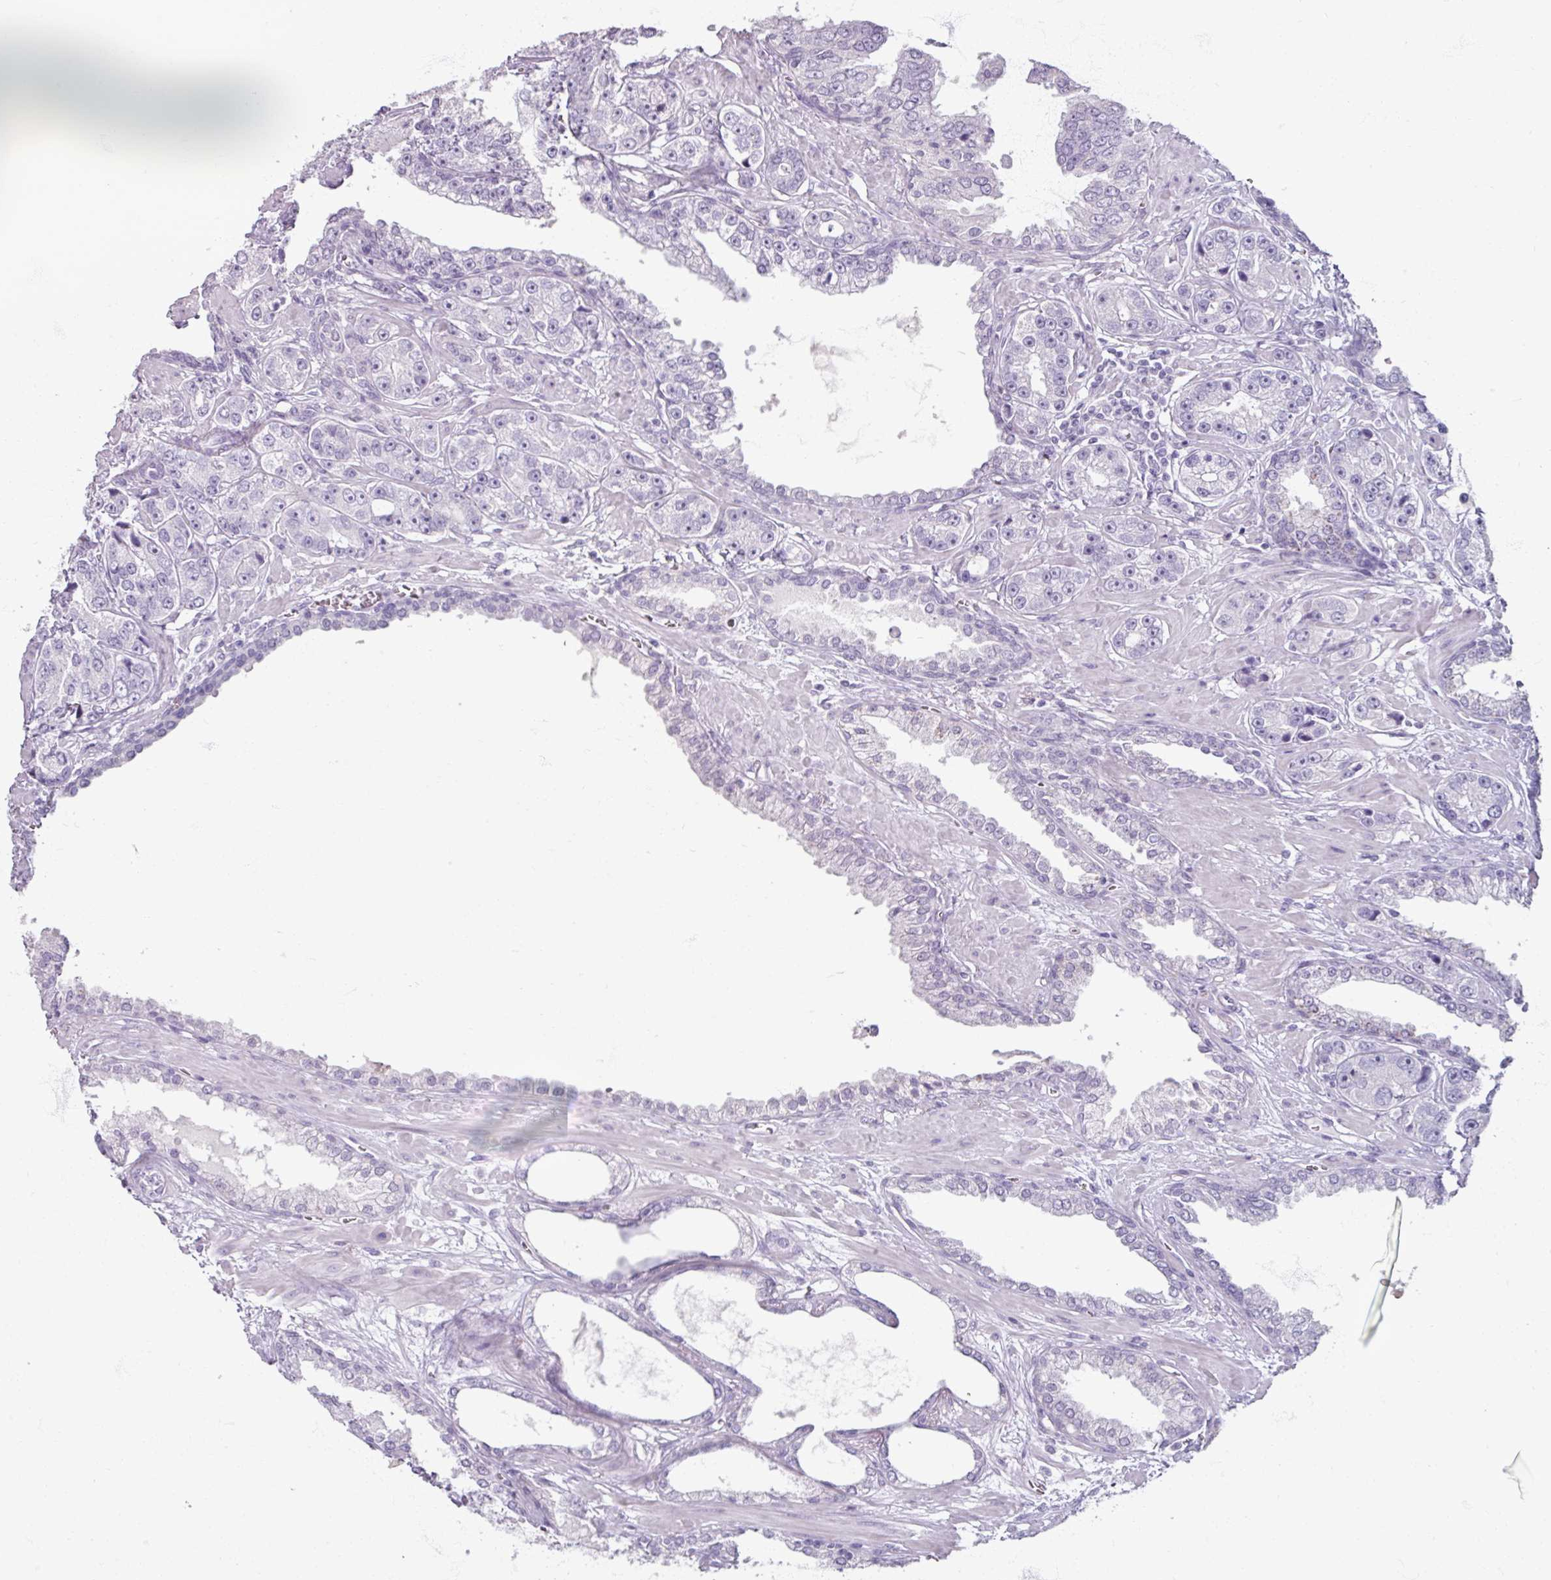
{"staining": {"intensity": "negative", "quantity": "none", "location": "none"}, "tissue": "prostate cancer", "cell_type": "Tumor cells", "image_type": "cancer", "snomed": [{"axis": "morphology", "description": "Adenocarcinoma, High grade"}, {"axis": "topography", "description": "Prostate"}], "caption": "Image shows no significant protein positivity in tumor cells of prostate cancer.", "gene": "ARG1", "patient": {"sex": "male", "age": 71}}